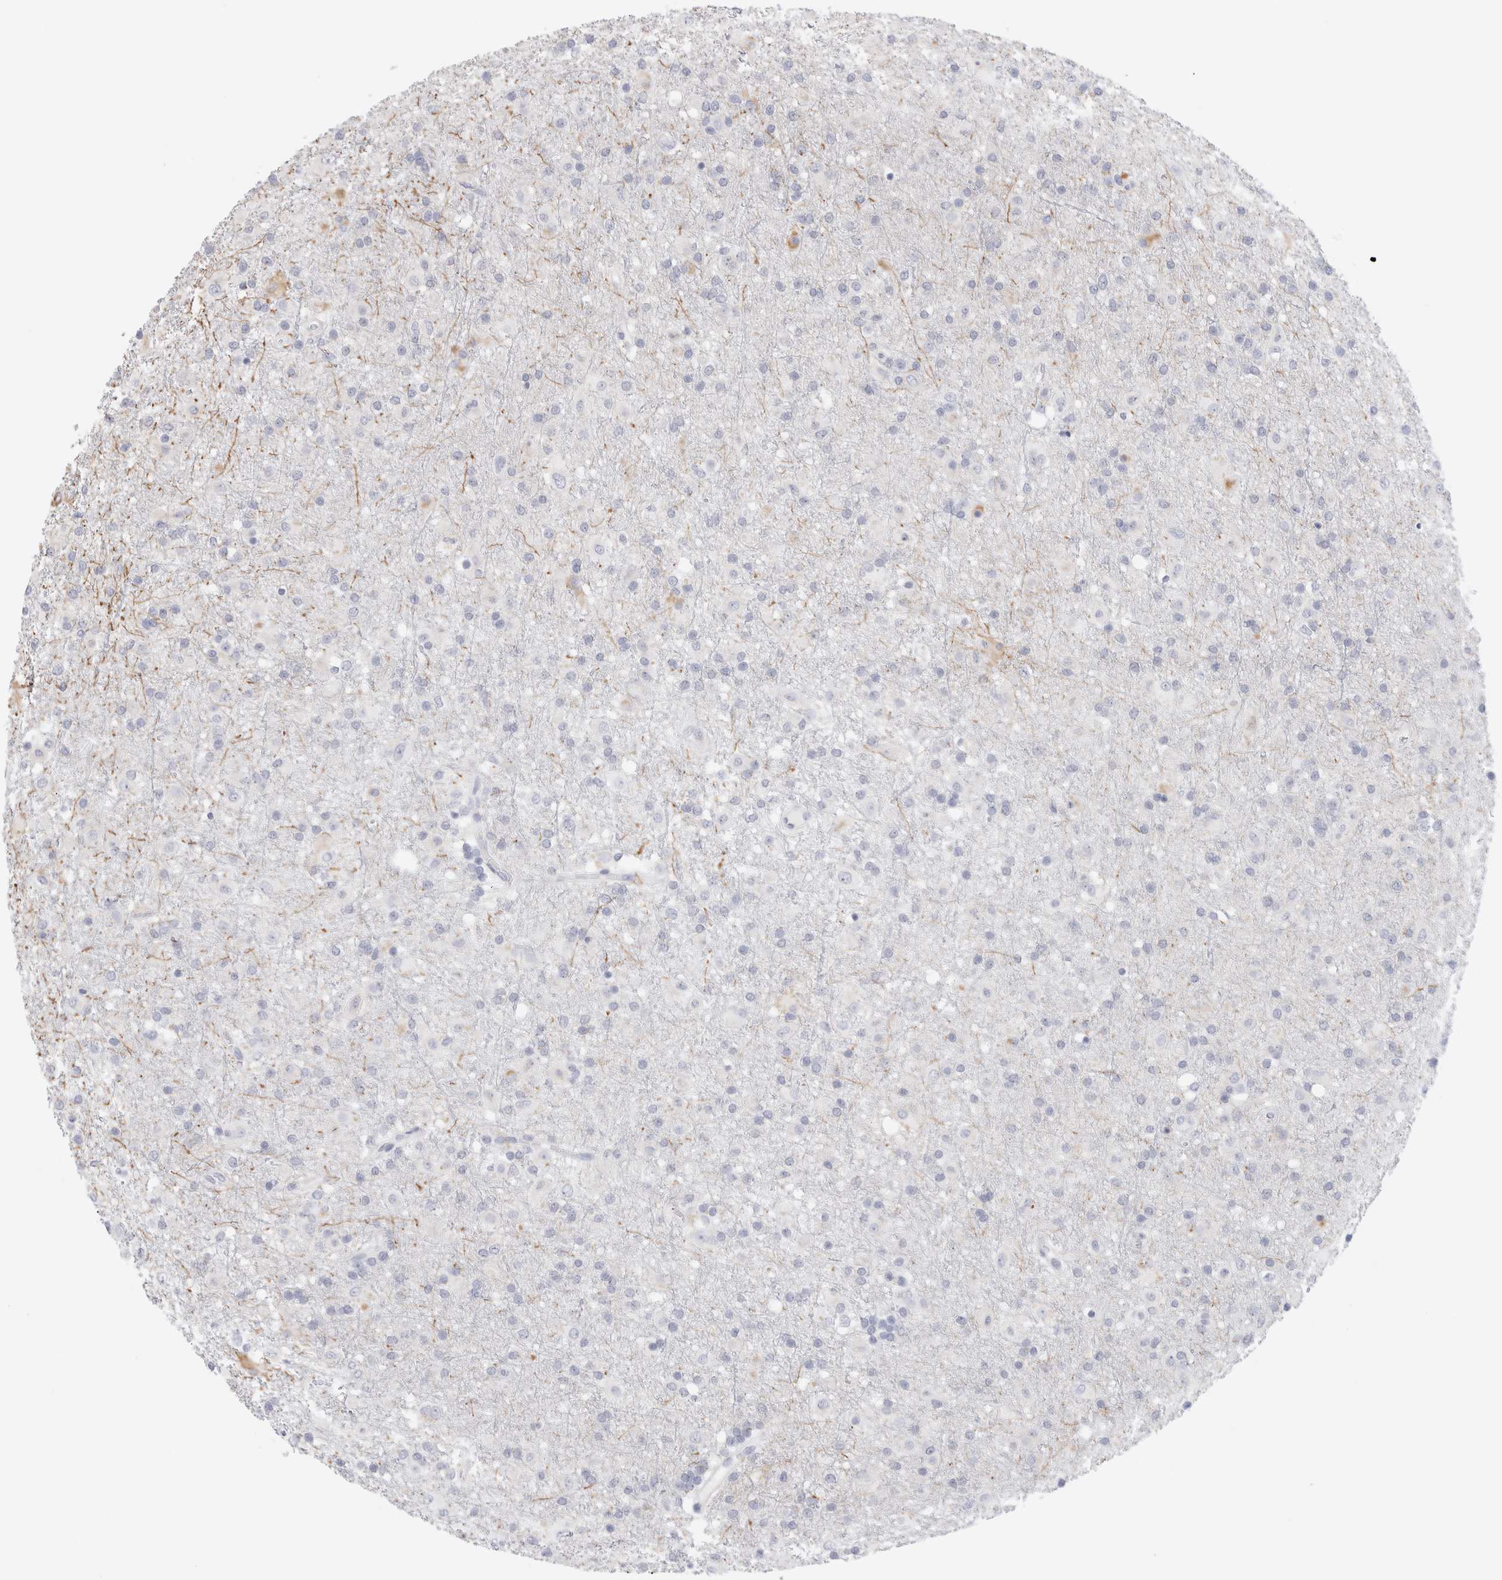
{"staining": {"intensity": "negative", "quantity": "none", "location": "none"}, "tissue": "glioma", "cell_type": "Tumor cells", "image_type": "cancer", "snomed": [{"axis": "morphology", "description": "Glioma, malignant, Low grade"}, {"axis": "topography", "description": "Brain"}], "caption": "High power microscopy photomicrograph of an immunohistochemistry micrograph of low-grade glioma (malignant), revealing no significant expression in tumor cells.", "gene": "MUC15", "patient": {"sex": "male", "age": 65}}